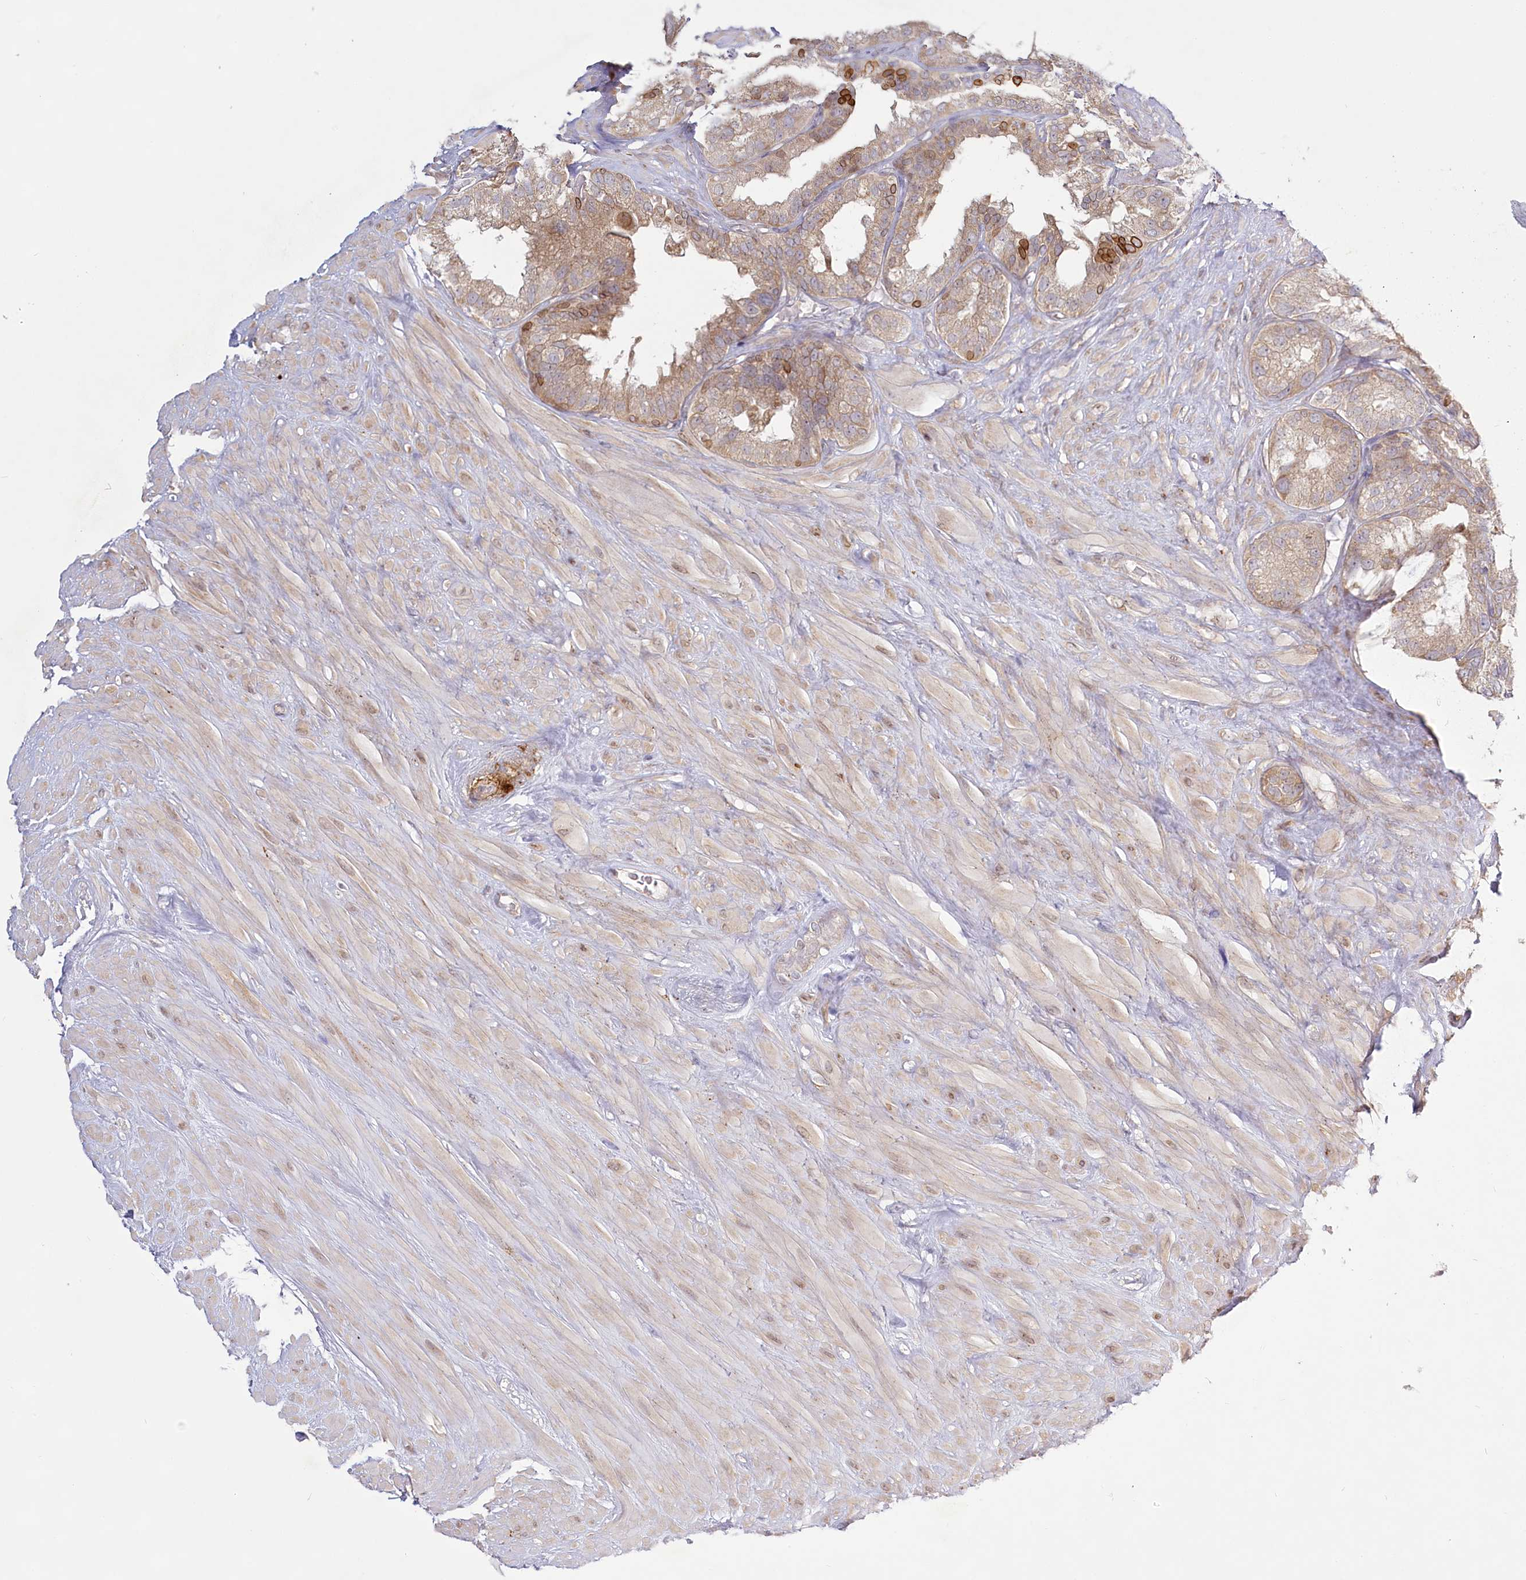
{"staining": {"intensity": "weak", "quantity": ">75%", "location": "cytoplasmic/membranous"}, "tissue": "seminal vesicle", "cell_type": "Glandular cells", "image_type": "normal", "snomed": [{"axis": "morphology", "description": "Normal tissue, NOS"}, {"axis": "topography", "description": "Seminal veicle"}], "caption": "Protein staining demonstrates weak cytoplasmic/membranous positivity in approximately >75% of glandular cells in benign seminal vesicle. Using DAB (3,3'-diaminobenzidine) (brown) and hematoxylin (blue) stains, captured at high magnification using brightfield microscopy.", "gene": "SPINK13", "patient": {"sex": "male", "age": 80}}